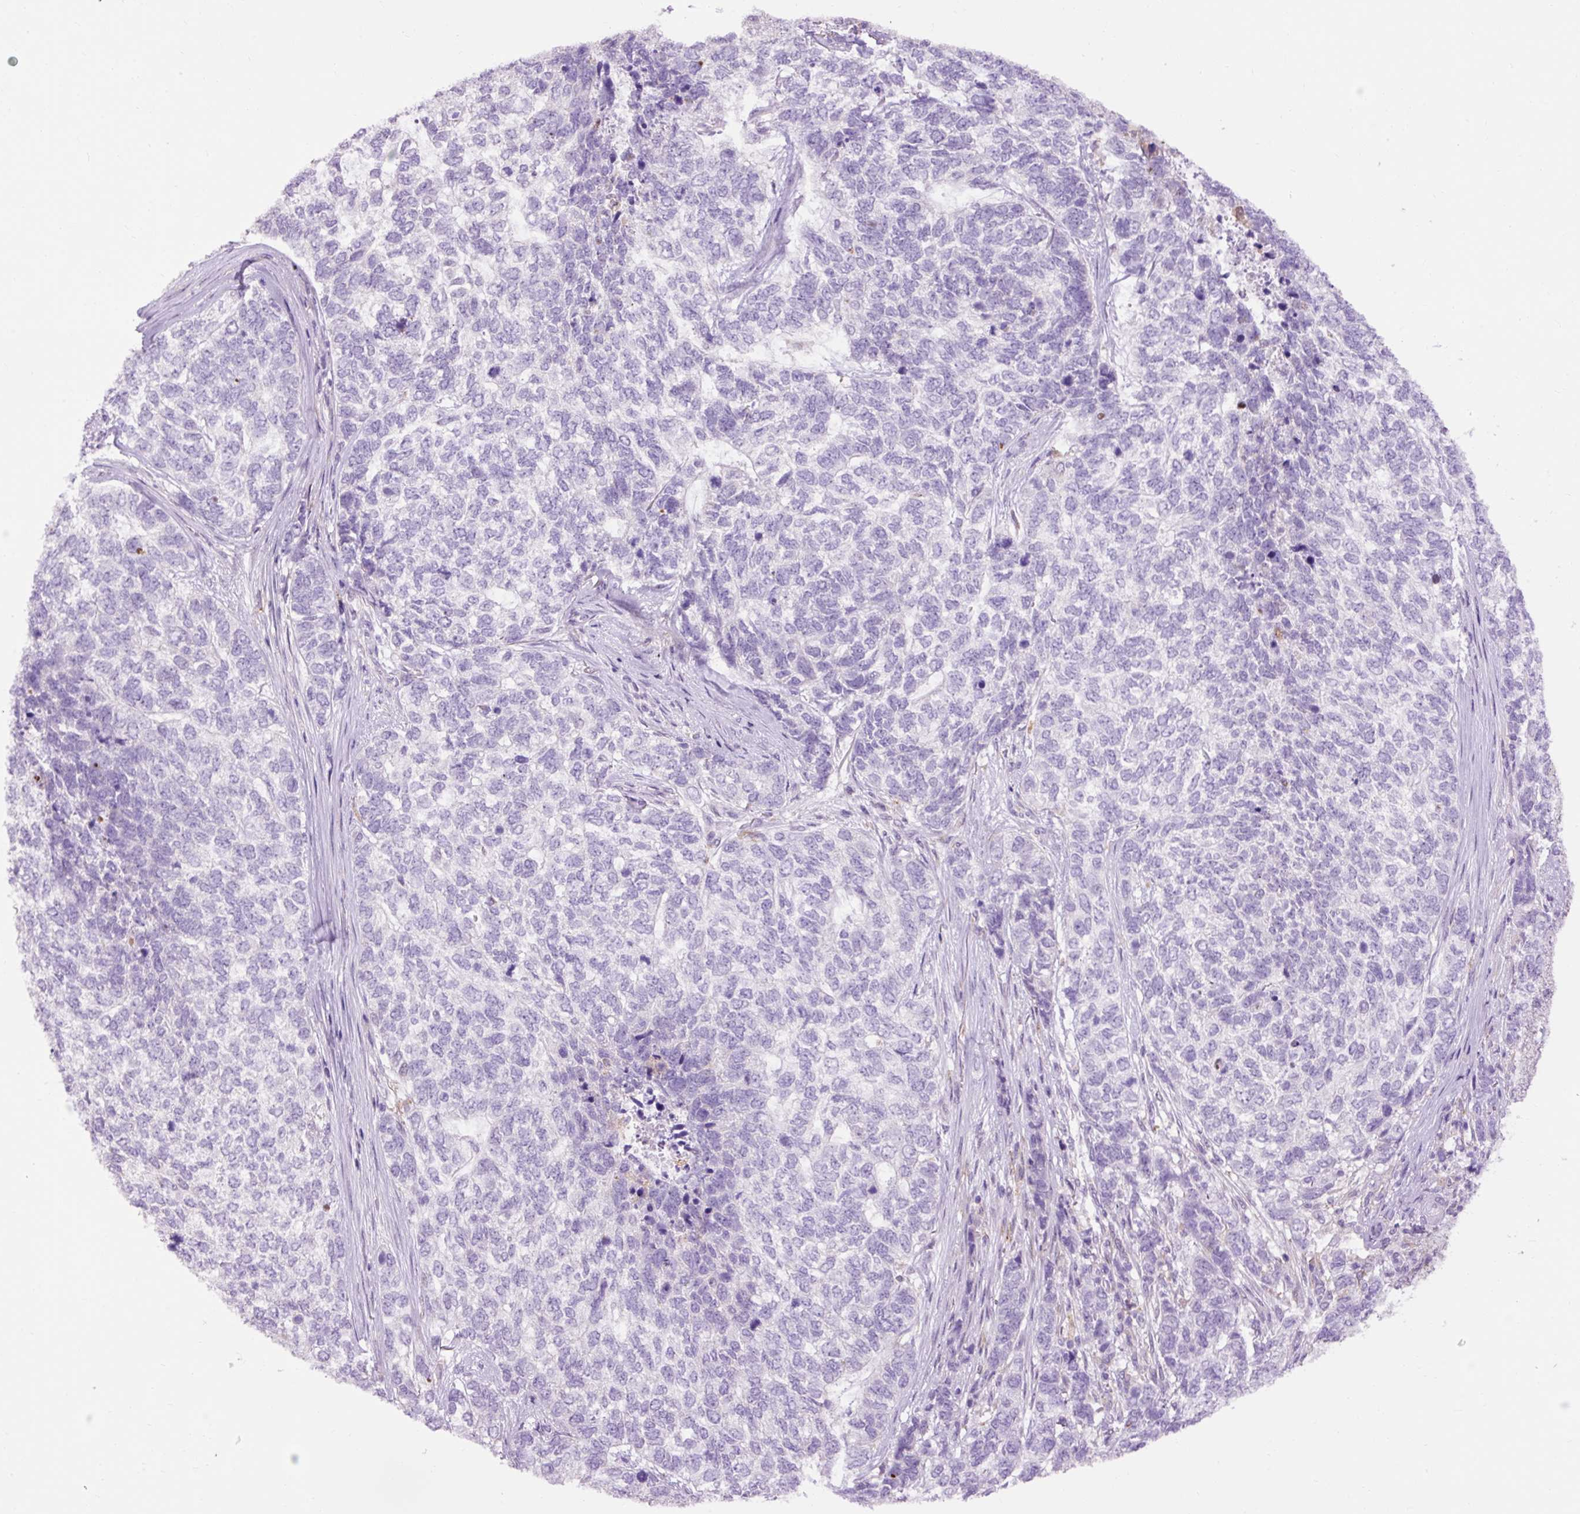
{"staining": {"intensity": "negative", "quantity": "none", "location": "none"}, "tissue": "skin cancer", "cell_type": "Tumor cells", "image_type": "cancer", "snomed": [{"axis": "morphology", "description": "Basal cell carcinoma"}, {"axis": "topography", "description": "Skin"}], "caption": "Immunohistochemistry photomicrograph of neoplastic tissue: human skin basal cell carcinoma stained with DAB reveals no significant protein positivity in tumor cells.", "gene": "LY86", "patient": {"sex": "female", "age": 65}}